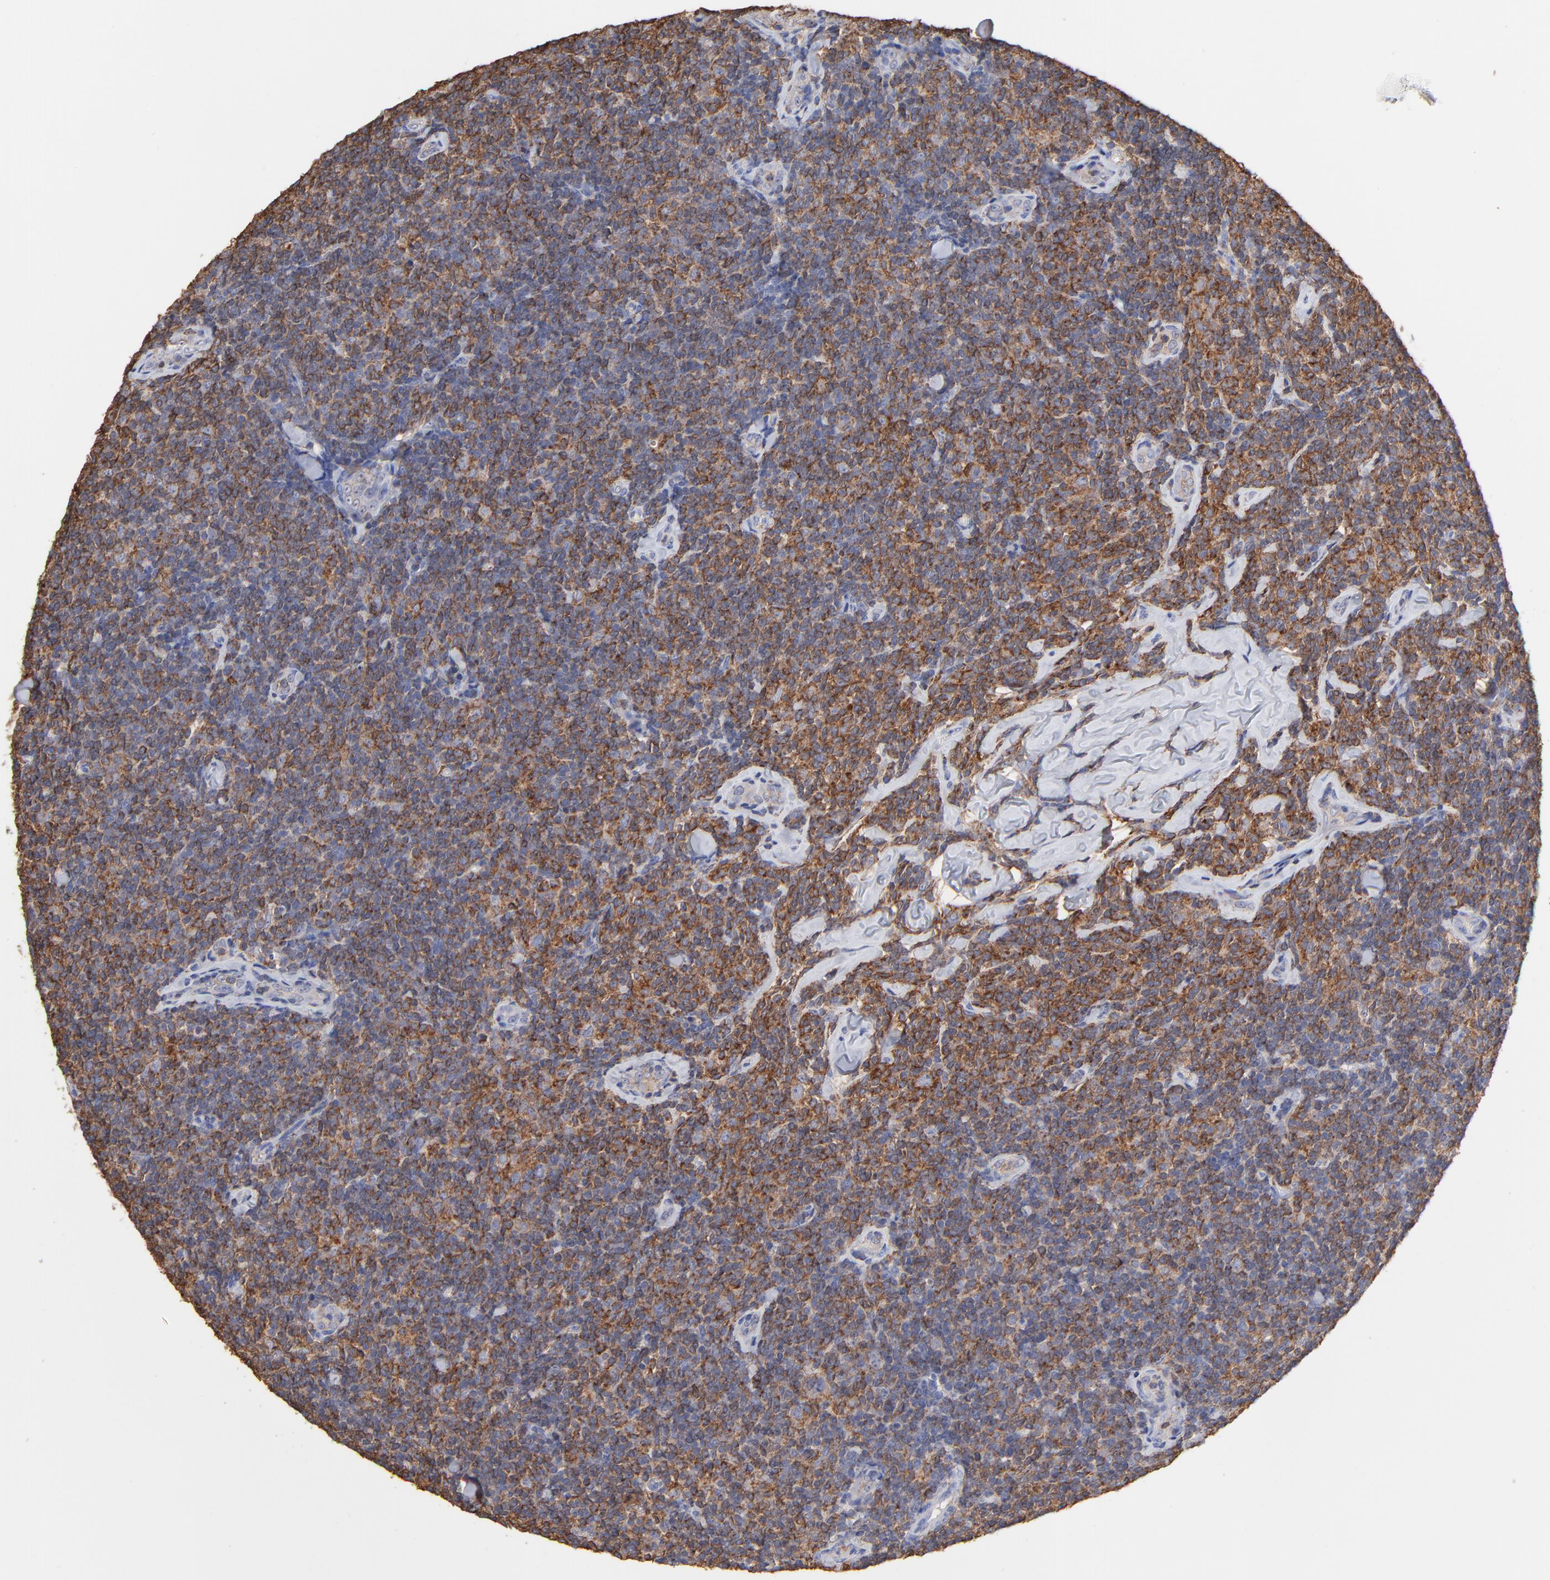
{"staining": {"intensity": "strong", "quantity": ">75%", "location": "cytoplasmic/membranous"}, "tissue": "lymphoma", "cell_type": "Tumor cells", "image_type": "cancer", "snomed": [{"axis": "morphology", "description": "Malignant lymphoma, non-Hodgkin's type, Low grade"}, {"axis": "topography", "description": "Lymph node"}], "caption": "Immunohistochemistry (IHC) staining of low-grade malignant lymphoma, non-Hodgkin's type, which demonstrates high levels of strong cytoplasmic/membranous expression in about >75% of tumor cells indicating strong cytoplasmic/membranous protein positivity. The staining was performed using DAB (brown) for protein detection and nuclei were counterstained in hematoxylin (blue).", "gene": "ASL", "patient": {"sex": "female", "age": 56}}